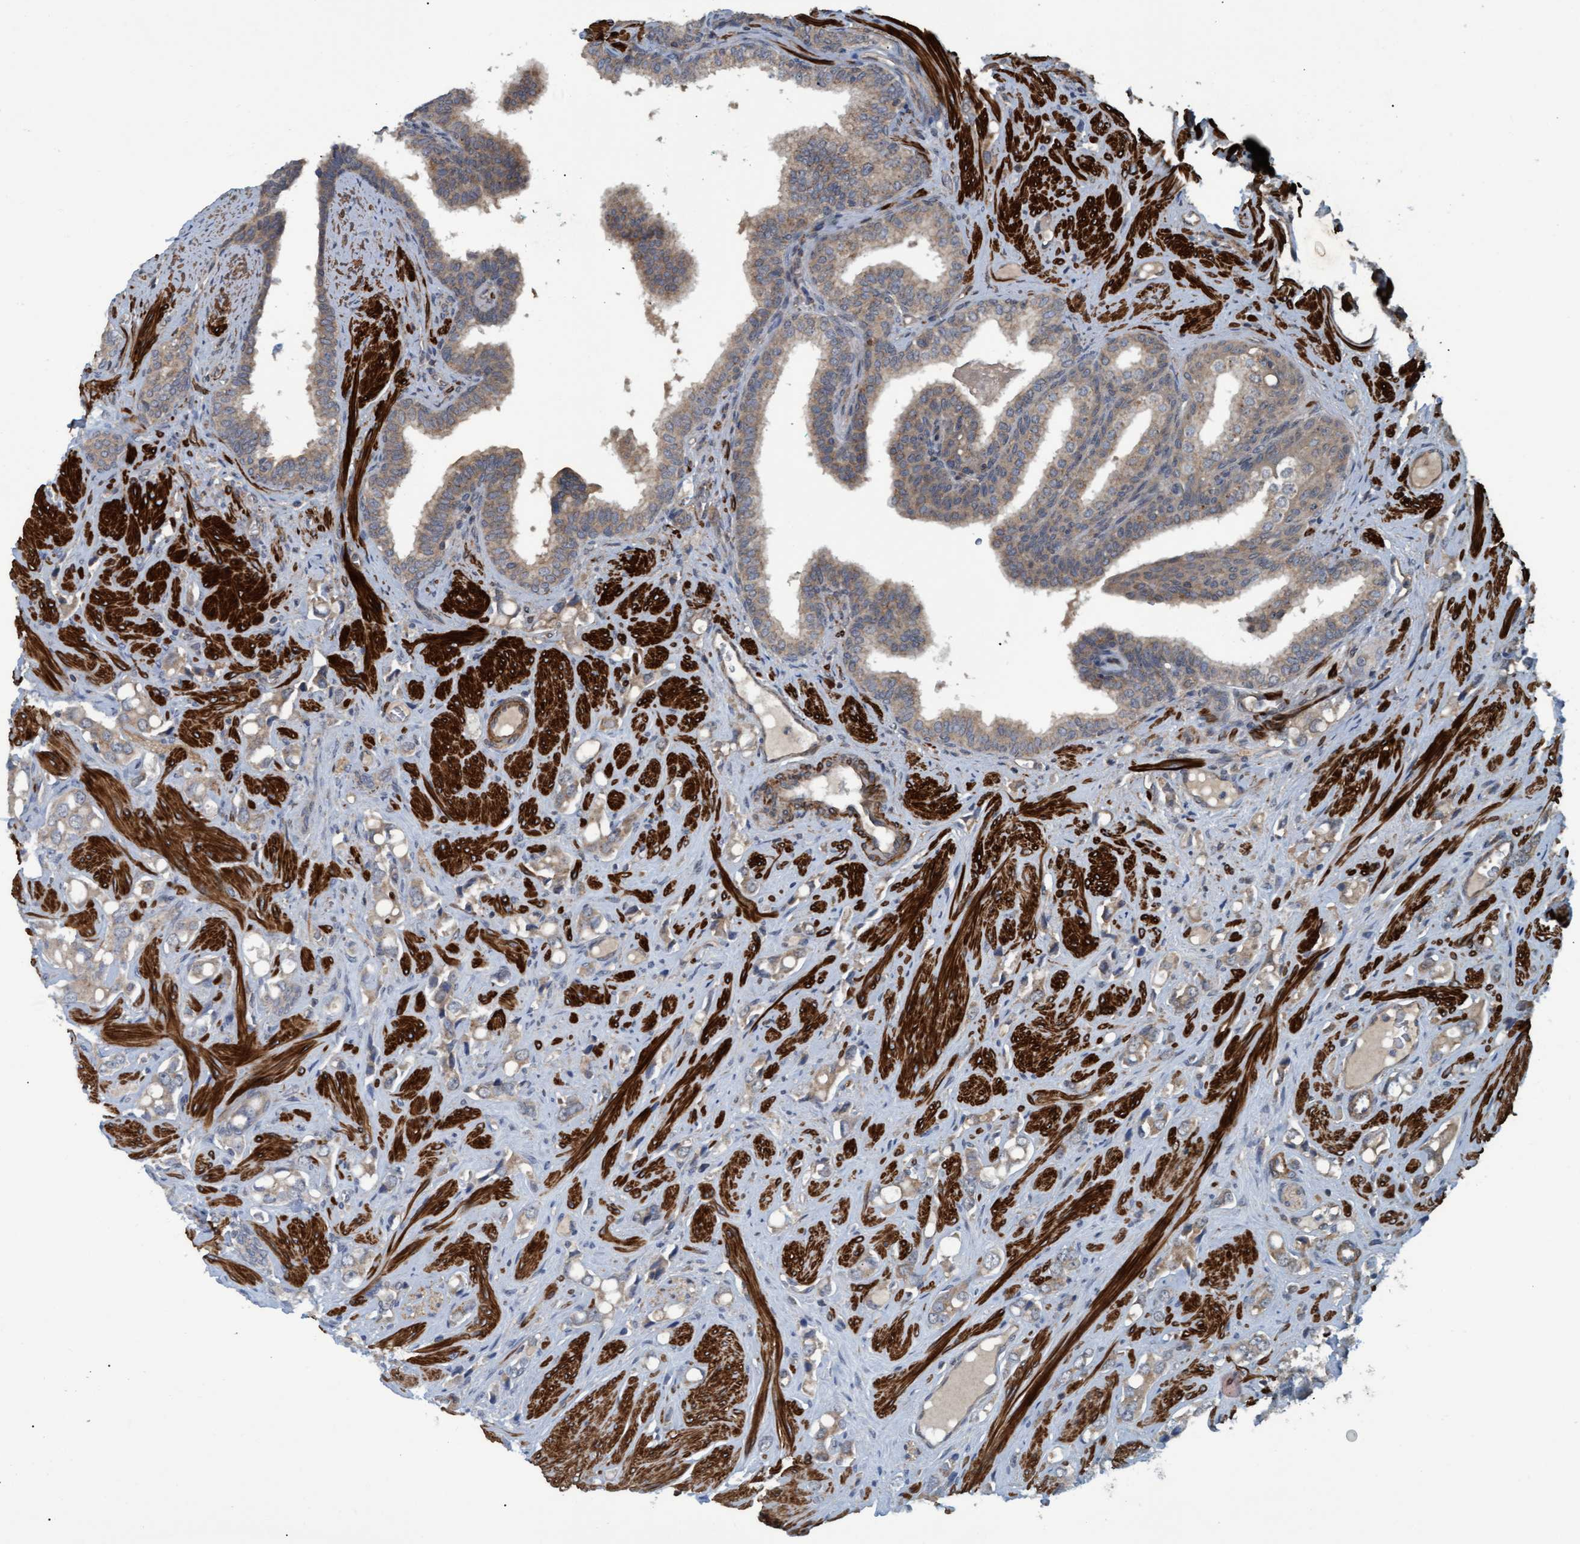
{"staining": {"intensity": "weak", "quantity": "25%-75%", "location": "cytoplasmic/membranous"}, "tissue": "prostate cancer", "cell_type": "Tumor cells", "image_type": "cancer", "snomed": [{"axis": "morphology", "description": "Adenocarcinoma, High grade"}, {"axis": "topography", "description": "Prostate"}], "caption": "Approximately 25%-75% of tumor cells in human prostate cancer show weak cytoplasmic/membranous protein staining as visualized by brown immunohistochemical staining.", "gene": "GGT6", "patient": {"sex": "male", "age": 52}}